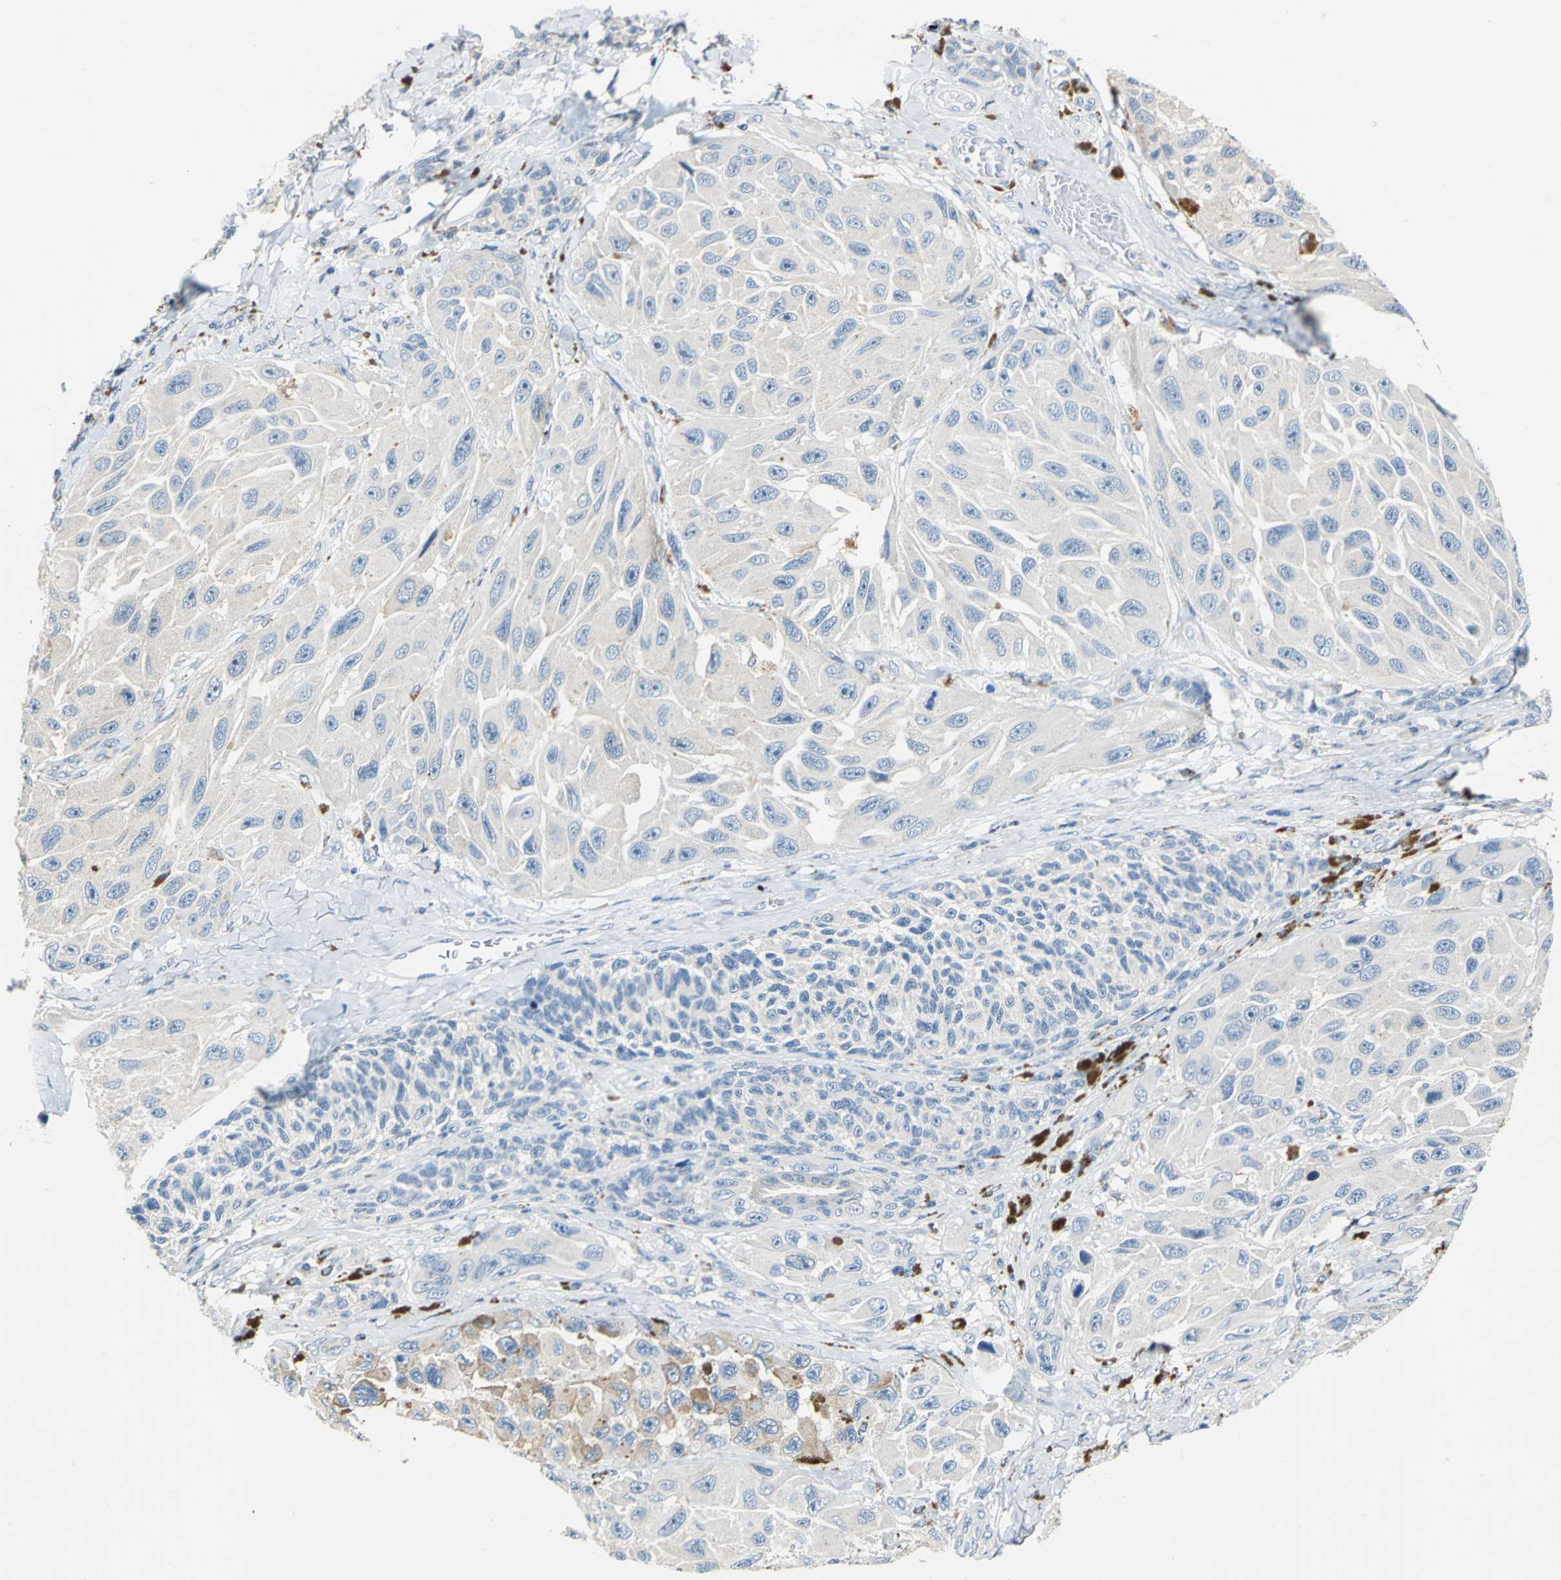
{"staining": {"intensity": "negative", "quantity": "none", "location": "none"}, "tissue": "melanoma", "cell_type": "Tumor cells", "image_type": "cancer", "snomed": [{"axis": "morphology", "description": "Malignant melanoma, NOS"}, {"axis": "topography", "description": "Skin"}], "caption": "High magnification brightfield microscopy of malignant melanoma stained with DAB (brown) and counterstained with hematoxylin (blue): tumor cells show no significant expression.", "gene": "RASD2", "patient": {"sex": "female", "age": 73}}